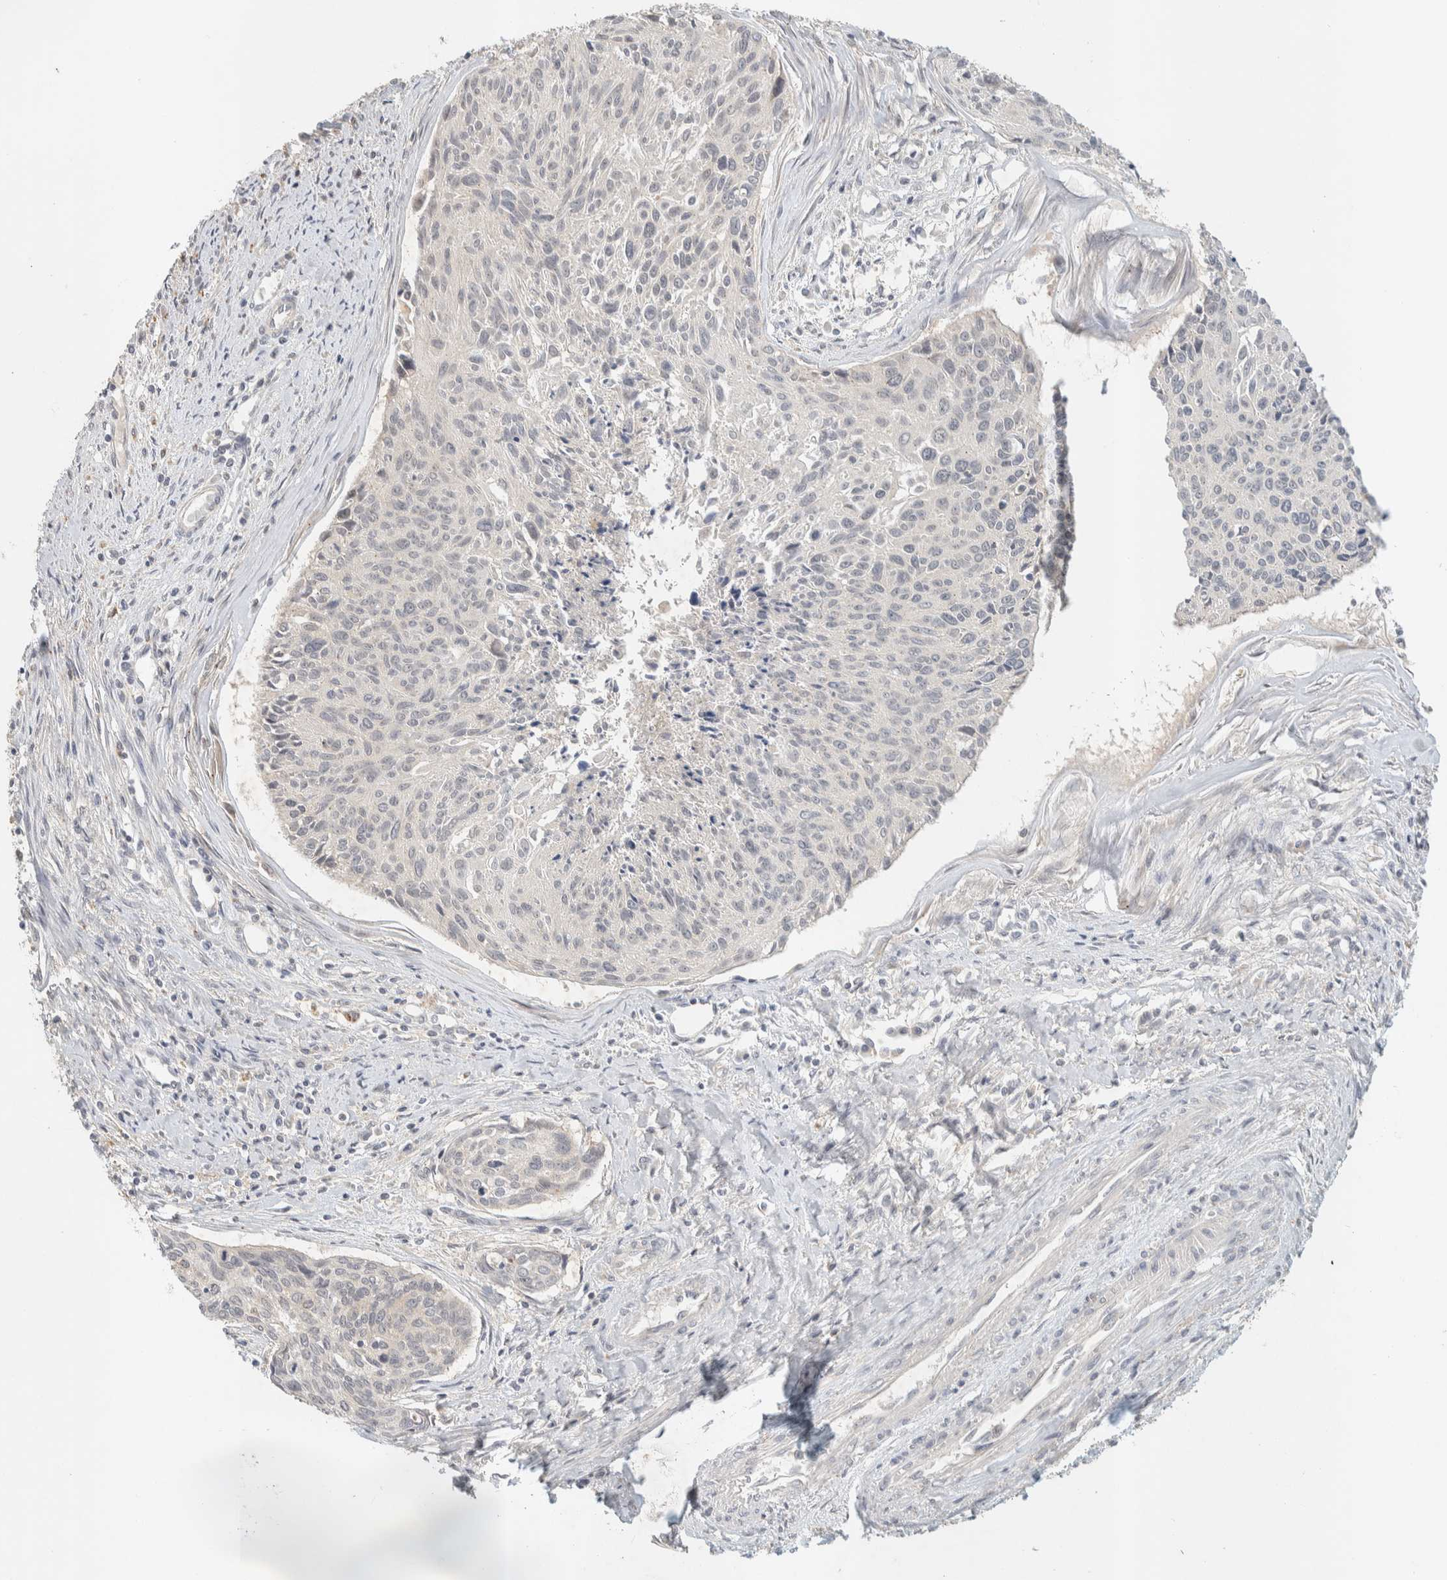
{"staining": {"intensity": "negative", "quantity": "none", "location": "none"}, "tissue": "cervical cancer", "cell_type": "Tumor cells", "image_type": "cancer", "snomed": [{"axis": "morphology", "description": "Squamous cell carcinoma, NOS"}, {"axis": "topography", "description": "Cervix"}], "caption": "A high-resolution photomicrograph shows immunohistochemistry (IHC) staining of cervical cancer, which shows no significant expression in tumor cells.", "gene": "ITPA", "patient": {"sex": "female", "age": 55}}